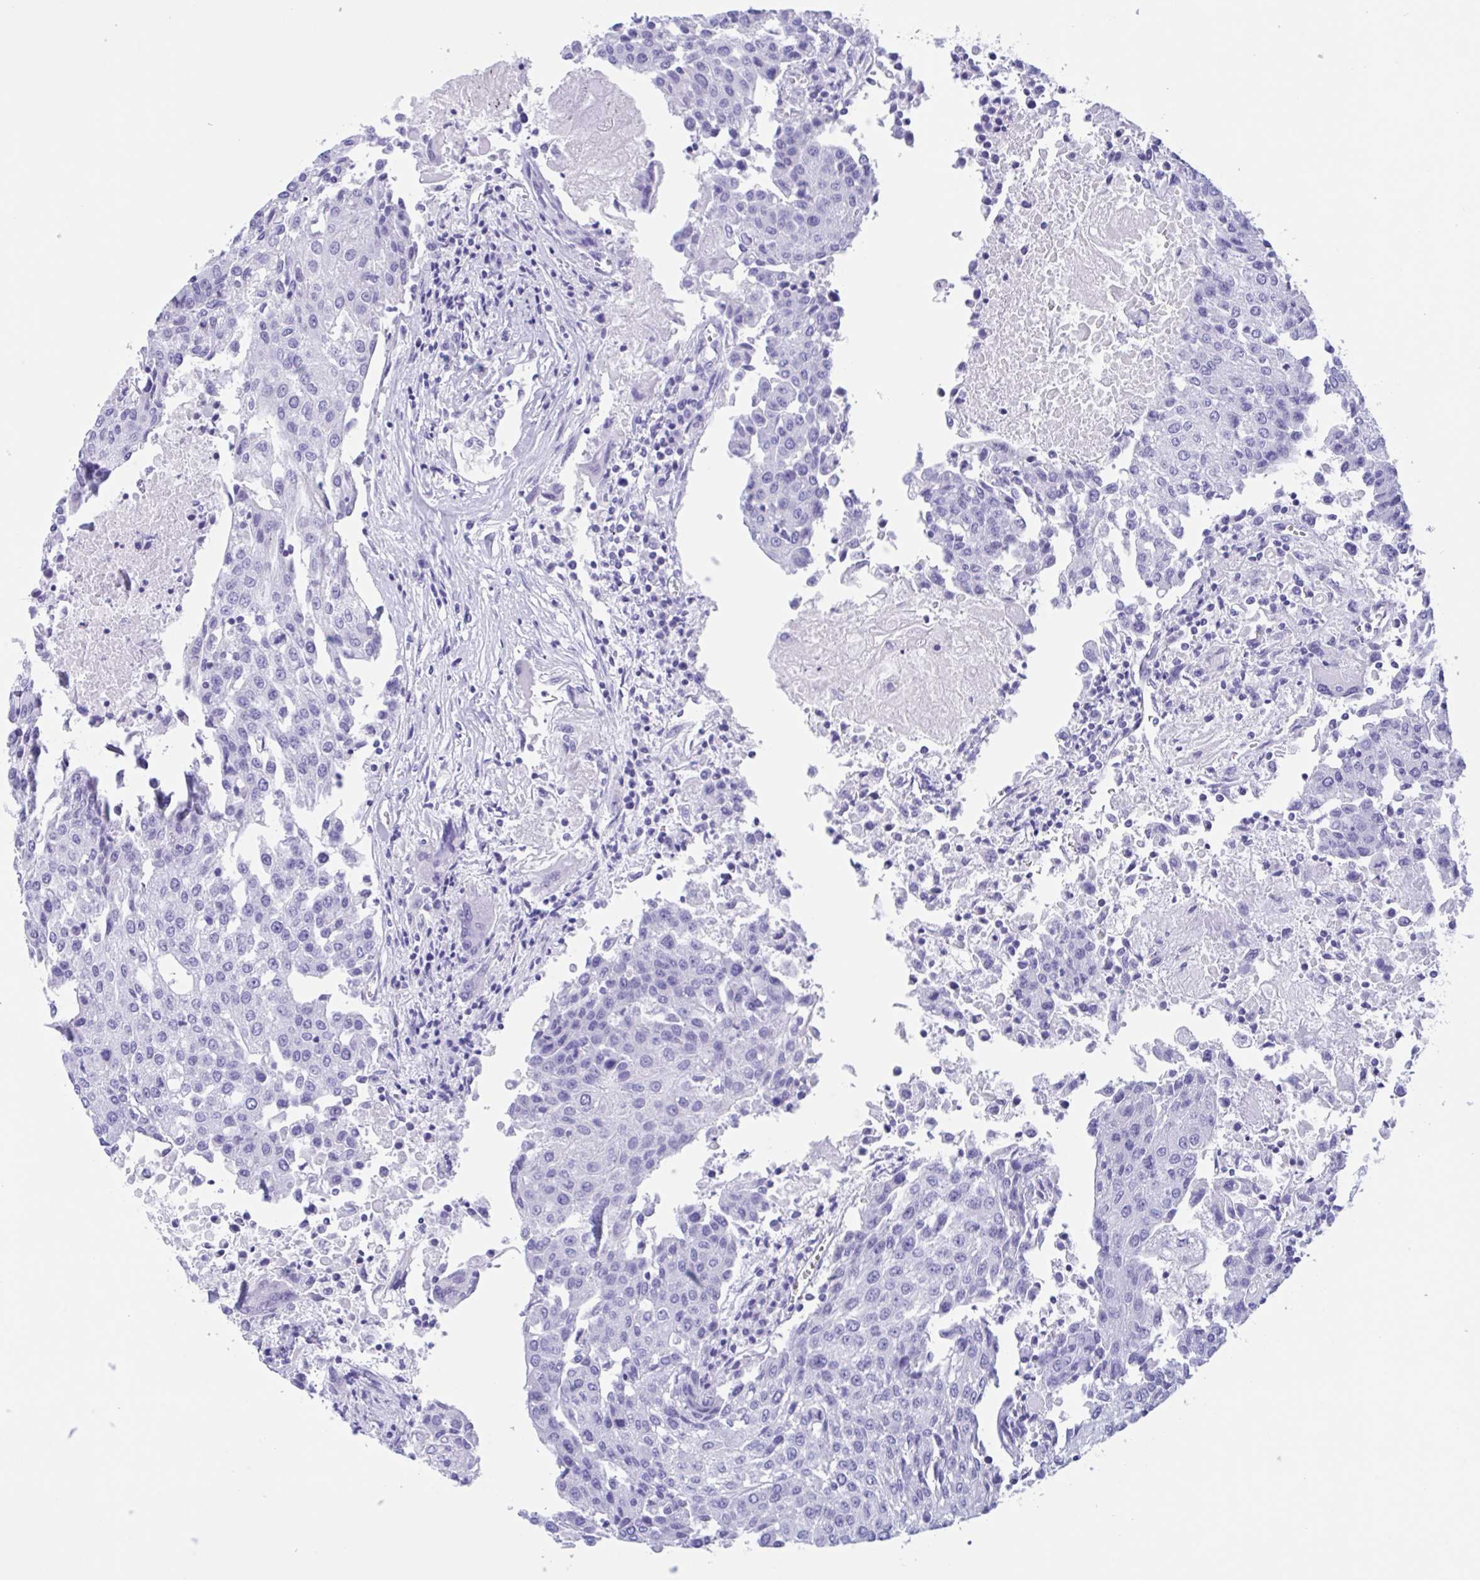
{"staining": {"intensity": "negative", "quantity": "none", "location": "none"}, "tissue": "urothelial cancer", "cell_type": "Tumor cells", "image_type": "cancer", "snomed": [{"axis": "morphology", "description": "Urothelial carcinoma, High grade"}, {"axis": "topography", "description": "Urinary bladder"}], "caption": "Immunohistochemistry photomicrograph of neoplastic tissue: high-grade urothelial carcinoma stained with DAB (3,3'-diaminobenzidine) shows no significant protein staining in tumor cells.", "gene": "ZNF850", "patient": {"sex": "female", "age": 85}}